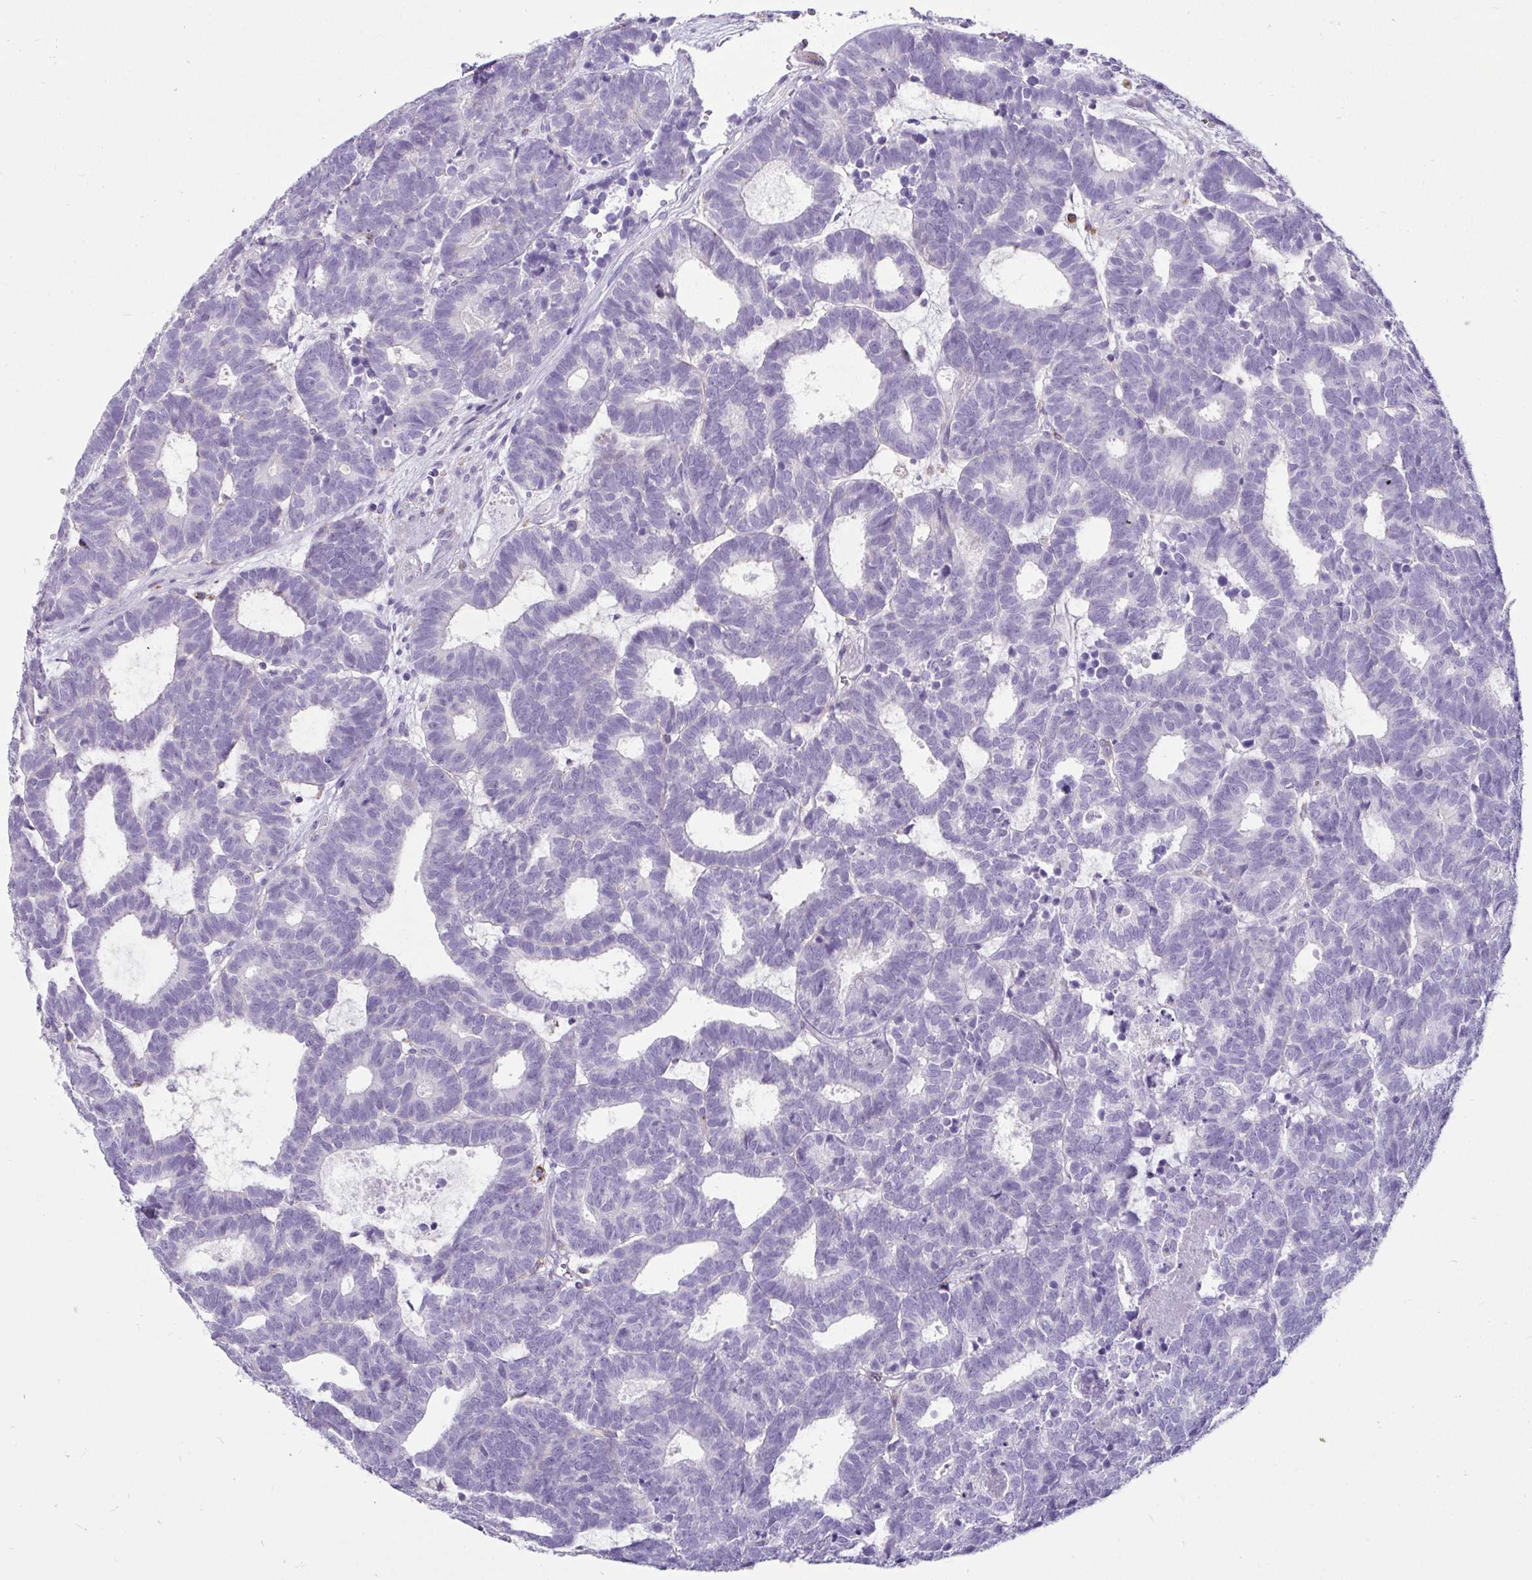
{"staining": {"intensity": "negative", "quantity": "none", "location": "none"}, "tissue": "head and neck cancer", "cell_type": "Tumor cells", "image_type": "cancer", "snomed": [{"axis": "morphology", "description": "Adenocarcinoma, NOS"}, {"axis": "topography", "description": "Head-Neck"}], "caption": "An IHC histopathology image of adenocarcinoma (head and neck) is shown. There is no staining in tumor cells of adenocarcinoma (head and neck).", "gene": "CTSZ", "patient": {"sex": "female", "age": 81}}